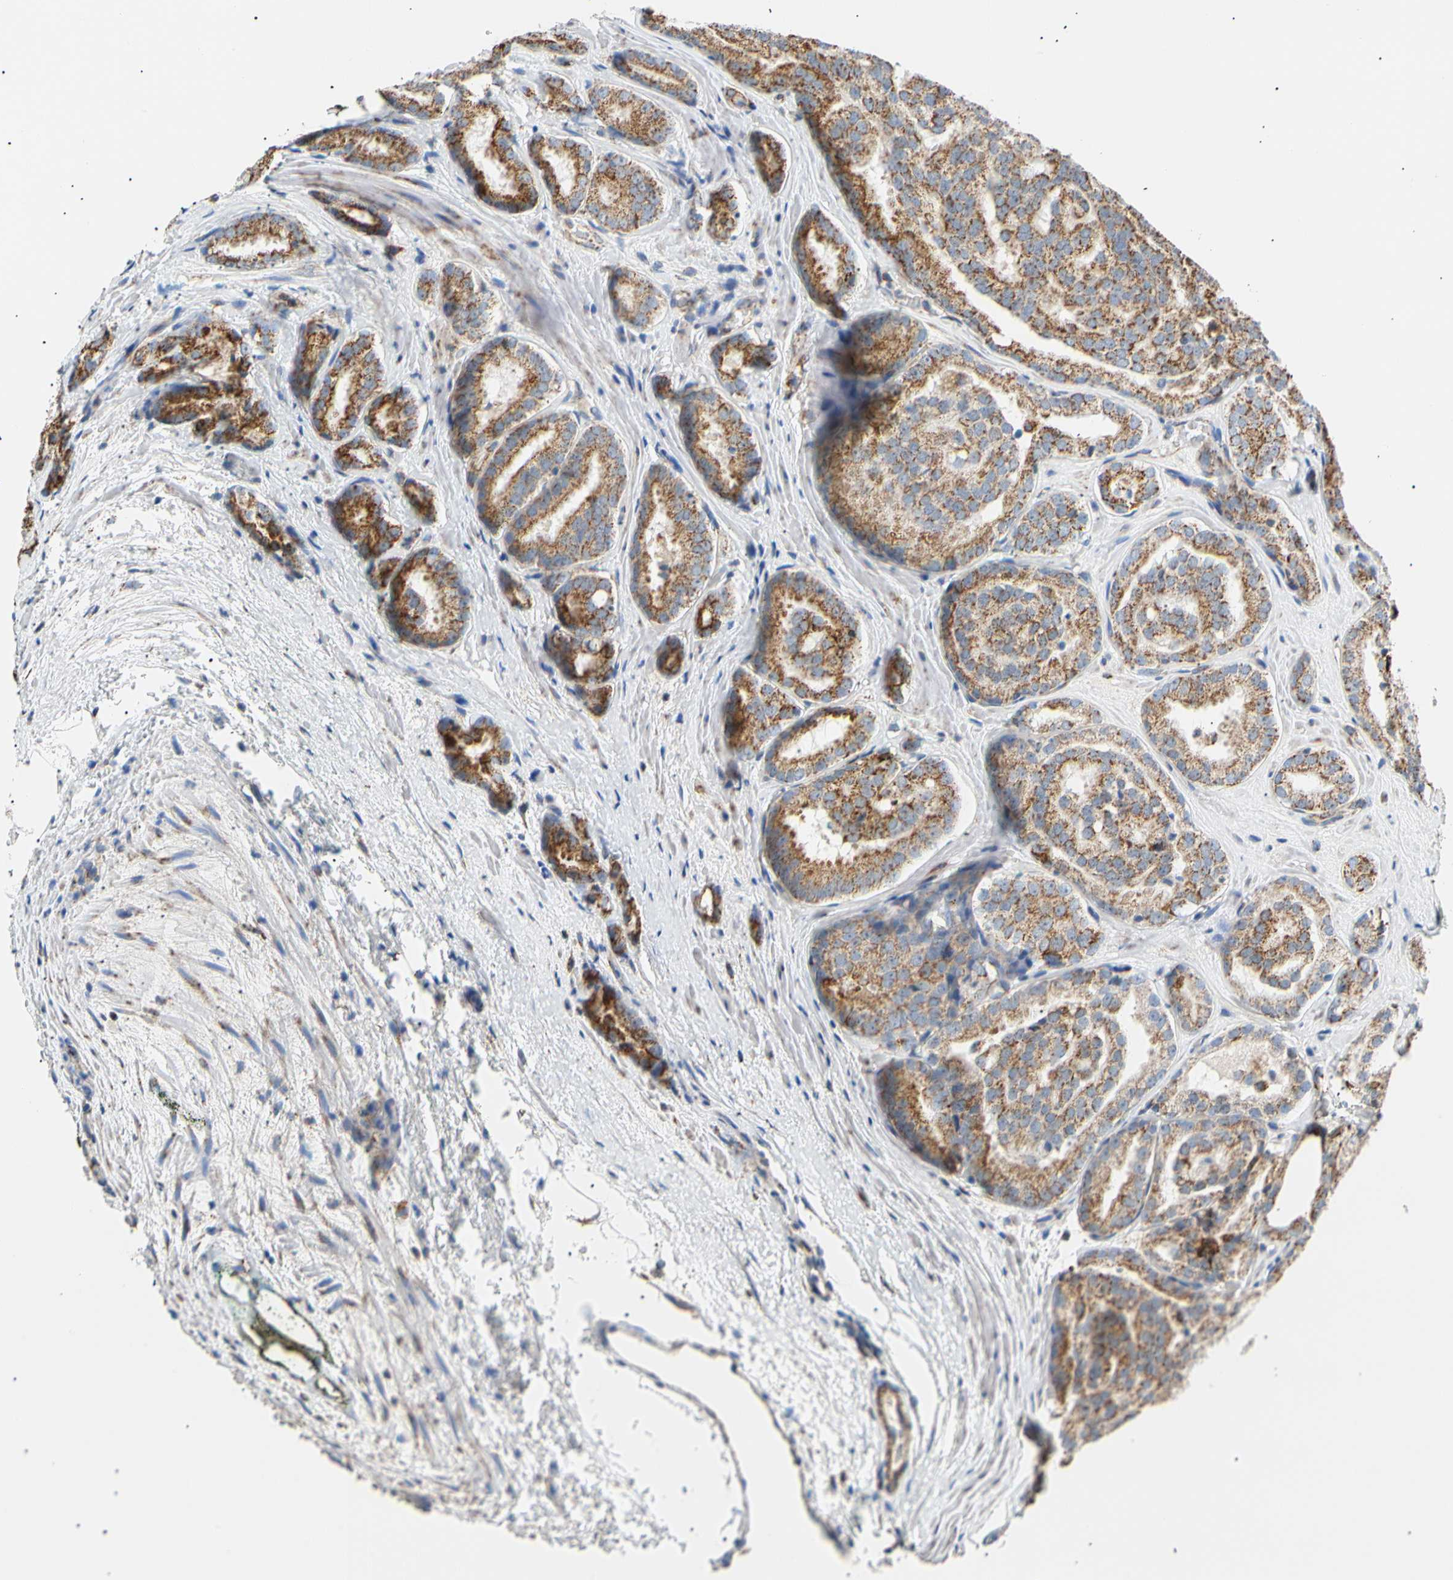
{"staining": {"intensity": "strong", "quantity": ">75%", "location": "cytoplasmic/membranous"}, "tissue": "prostate cancer", "cell_type": "Tumor cells", "image_type": "cancer", "snomed": [{"axis": "morphology", "description": "Adenocarcinoma, High grade"}, {"axis": "topography", "description": "Prostate"}], "caption": "The histopathology image reveals staining of high-grade adenocarcinoma (prostate), revealing strong cytoplasmic/membranous protein expression (brown color) within tumor cells.", "gene": "ACAT1", "patient": {"sex": "male", "age": 64}}